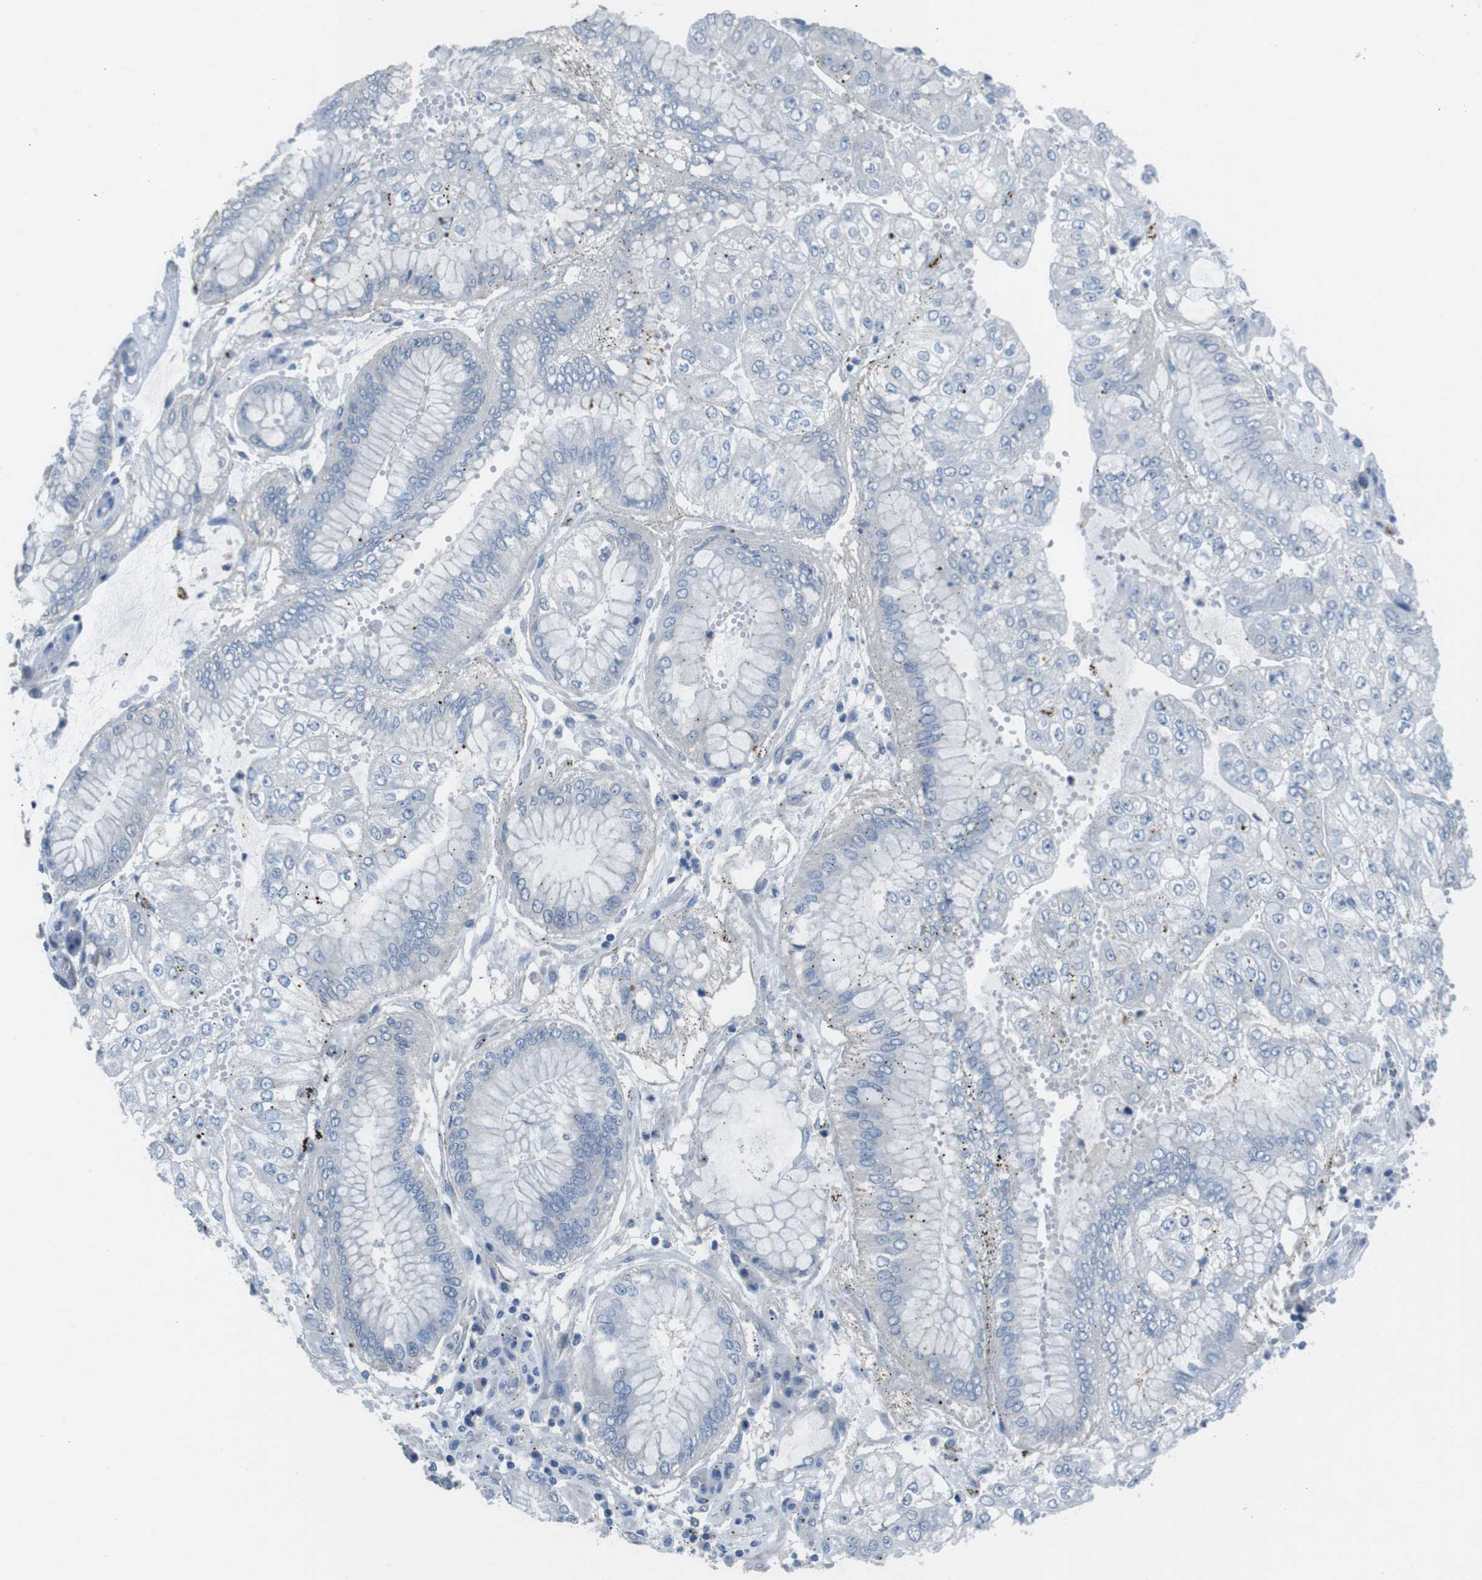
{"staining": {"intensity": "negative", "quantity": "none", "location": "none"}, "tissue": "stomach cancer", "cell_type": "Tumor cells", "image_type": "cancer", "snomed": [{"axis": "morphology", "description": "Adenocarcinoma, NOS"}, {"axis": "topography", "description": "Stomach"}], "caption": "Photomicrograph shows no significant protein expression in tumor cells of stomach cancer (adenocarcinoma).", "gene": "CYP2C8", "patient": {"sex": "male", "age": 76}}